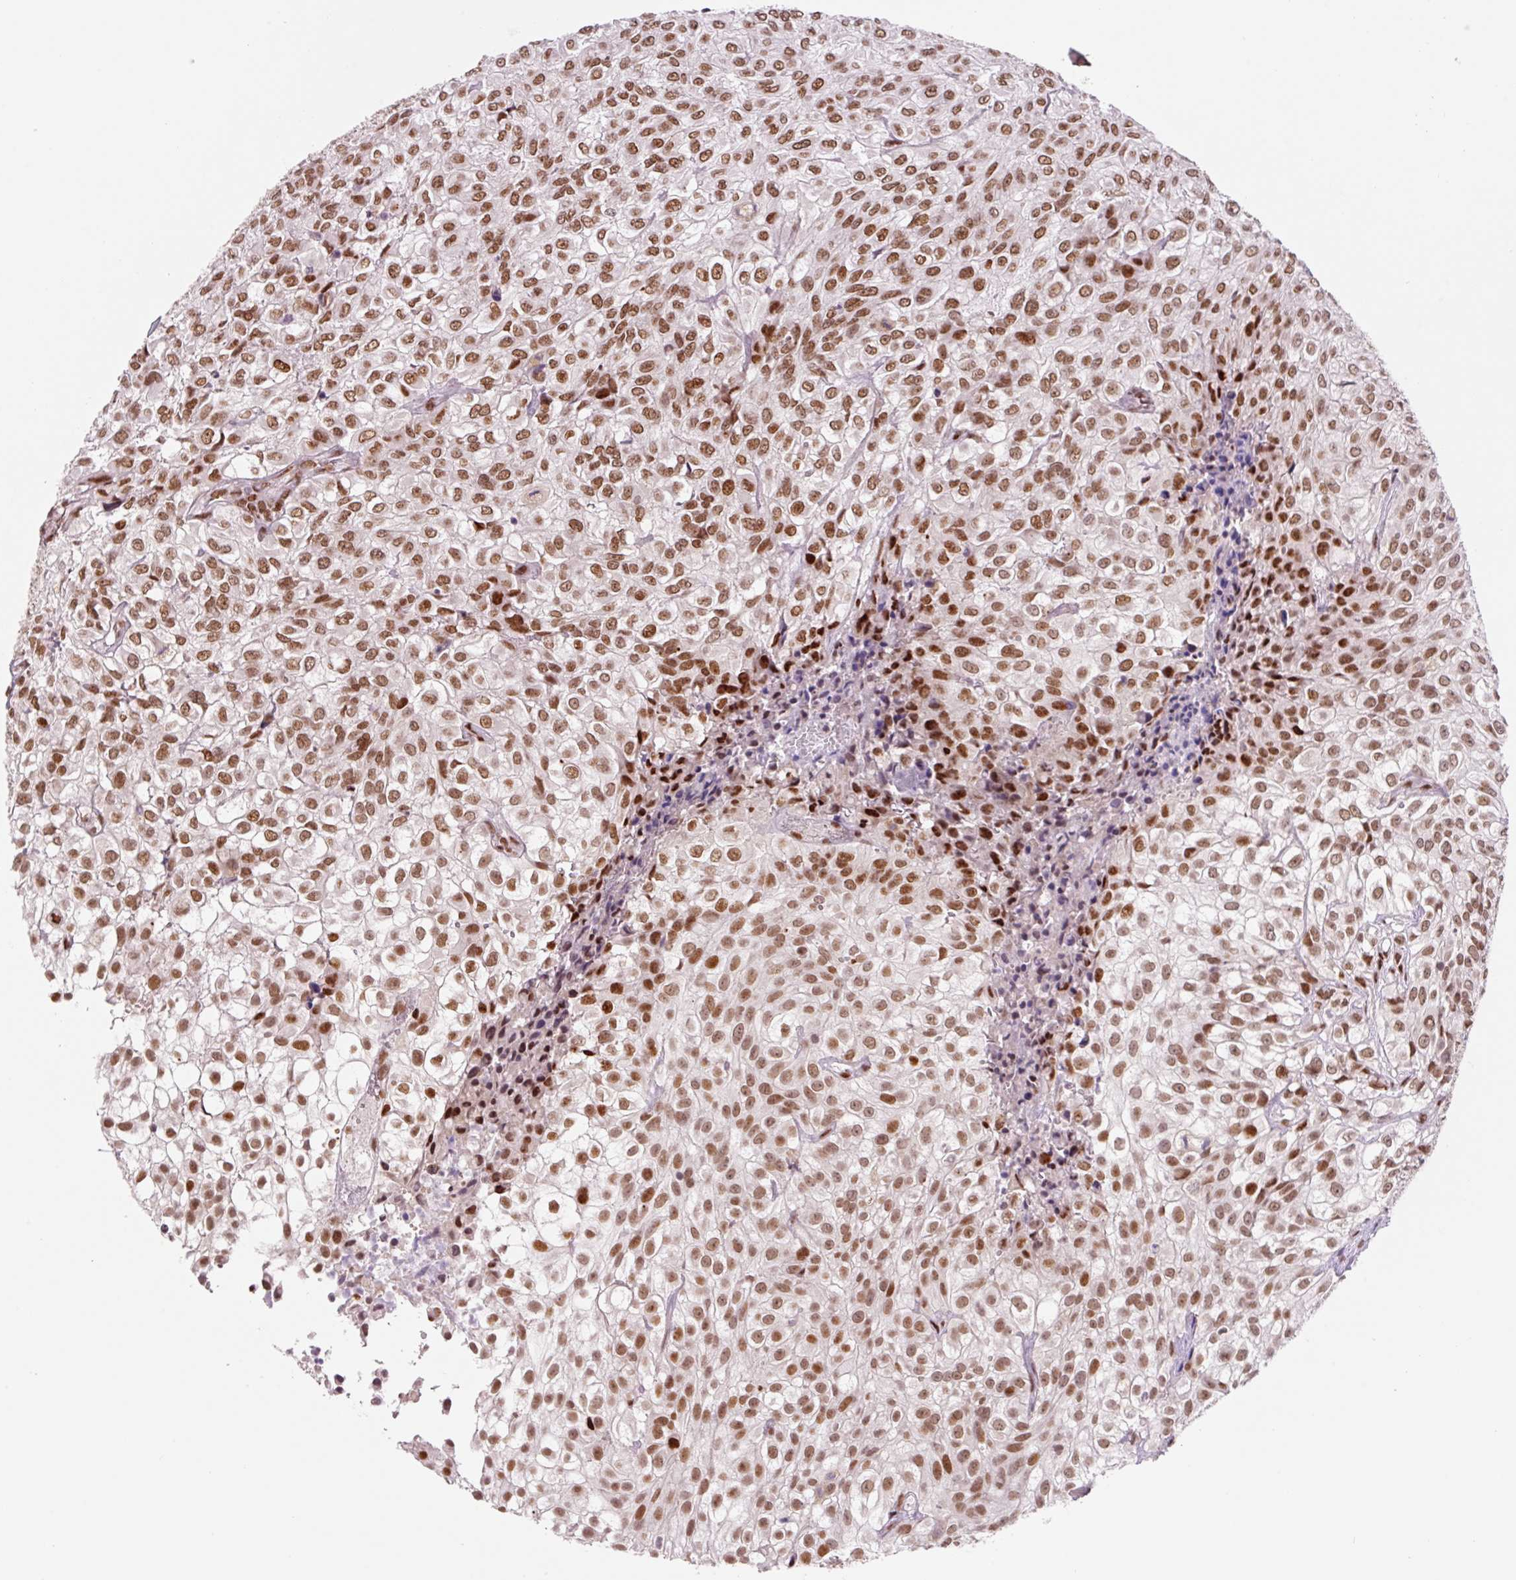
{"staining": {"intensity": "moderate", "quantity": ">75%", "location": "nuclear"}, "tissue": "urothelial cancer", "cell_type": "Tumor cells", "image_type": "cancer", "snomed": [{"axis": "morphology", "description": "Urothelial carcinoma, High grade"}, {"axis": "topography", "description": "Urinary bladder"}], "caption": "A brown stain shows moderate nuclear positivity of a protein in high-grade urothelial carcinoma tumor cells.", "gene": "CCNL2", "patient": {"sex": "male", "age": 56}}